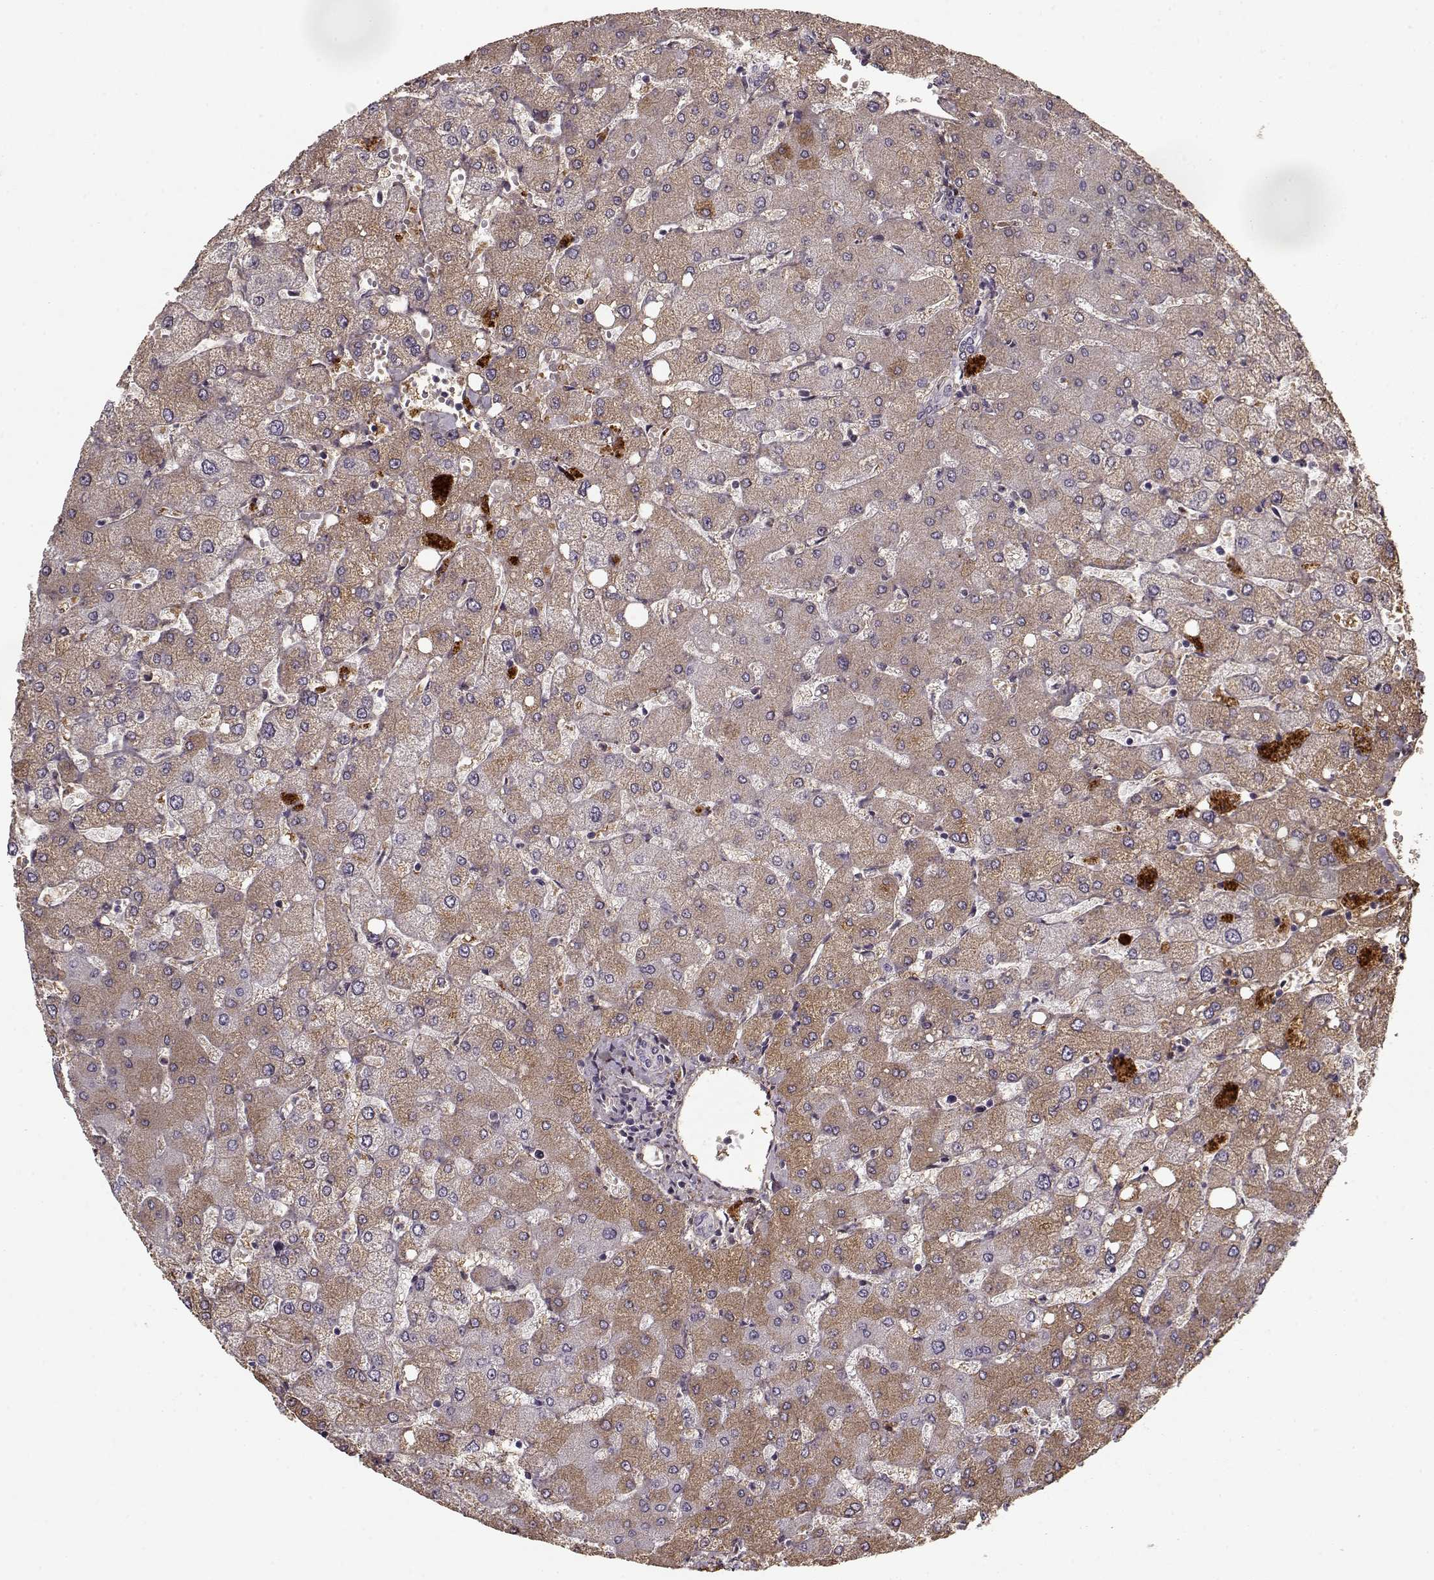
{"staining": {"intensity": "negative", "quantity": "none", "location": "none"}, "tissue": "liver", "cell_type": "Cholangiocytes", "image_type": "normal", "snomed": [{"axis": "morphology", "description": "Normal tissue, NOS"}, {"axis": "topography", "description": "Liver"}], "caption": "Cholangiocytes show no significant protein positivity in benign liver. The staining was performed using DAB (3,3'-diaminobenzidine) to visualize the protein expression in brown, while the nuclei were stained in blue with hematoxylin (Magnification: 20x).", "gene": "LUM", "patient": {"sex": "female", "age": 54}}